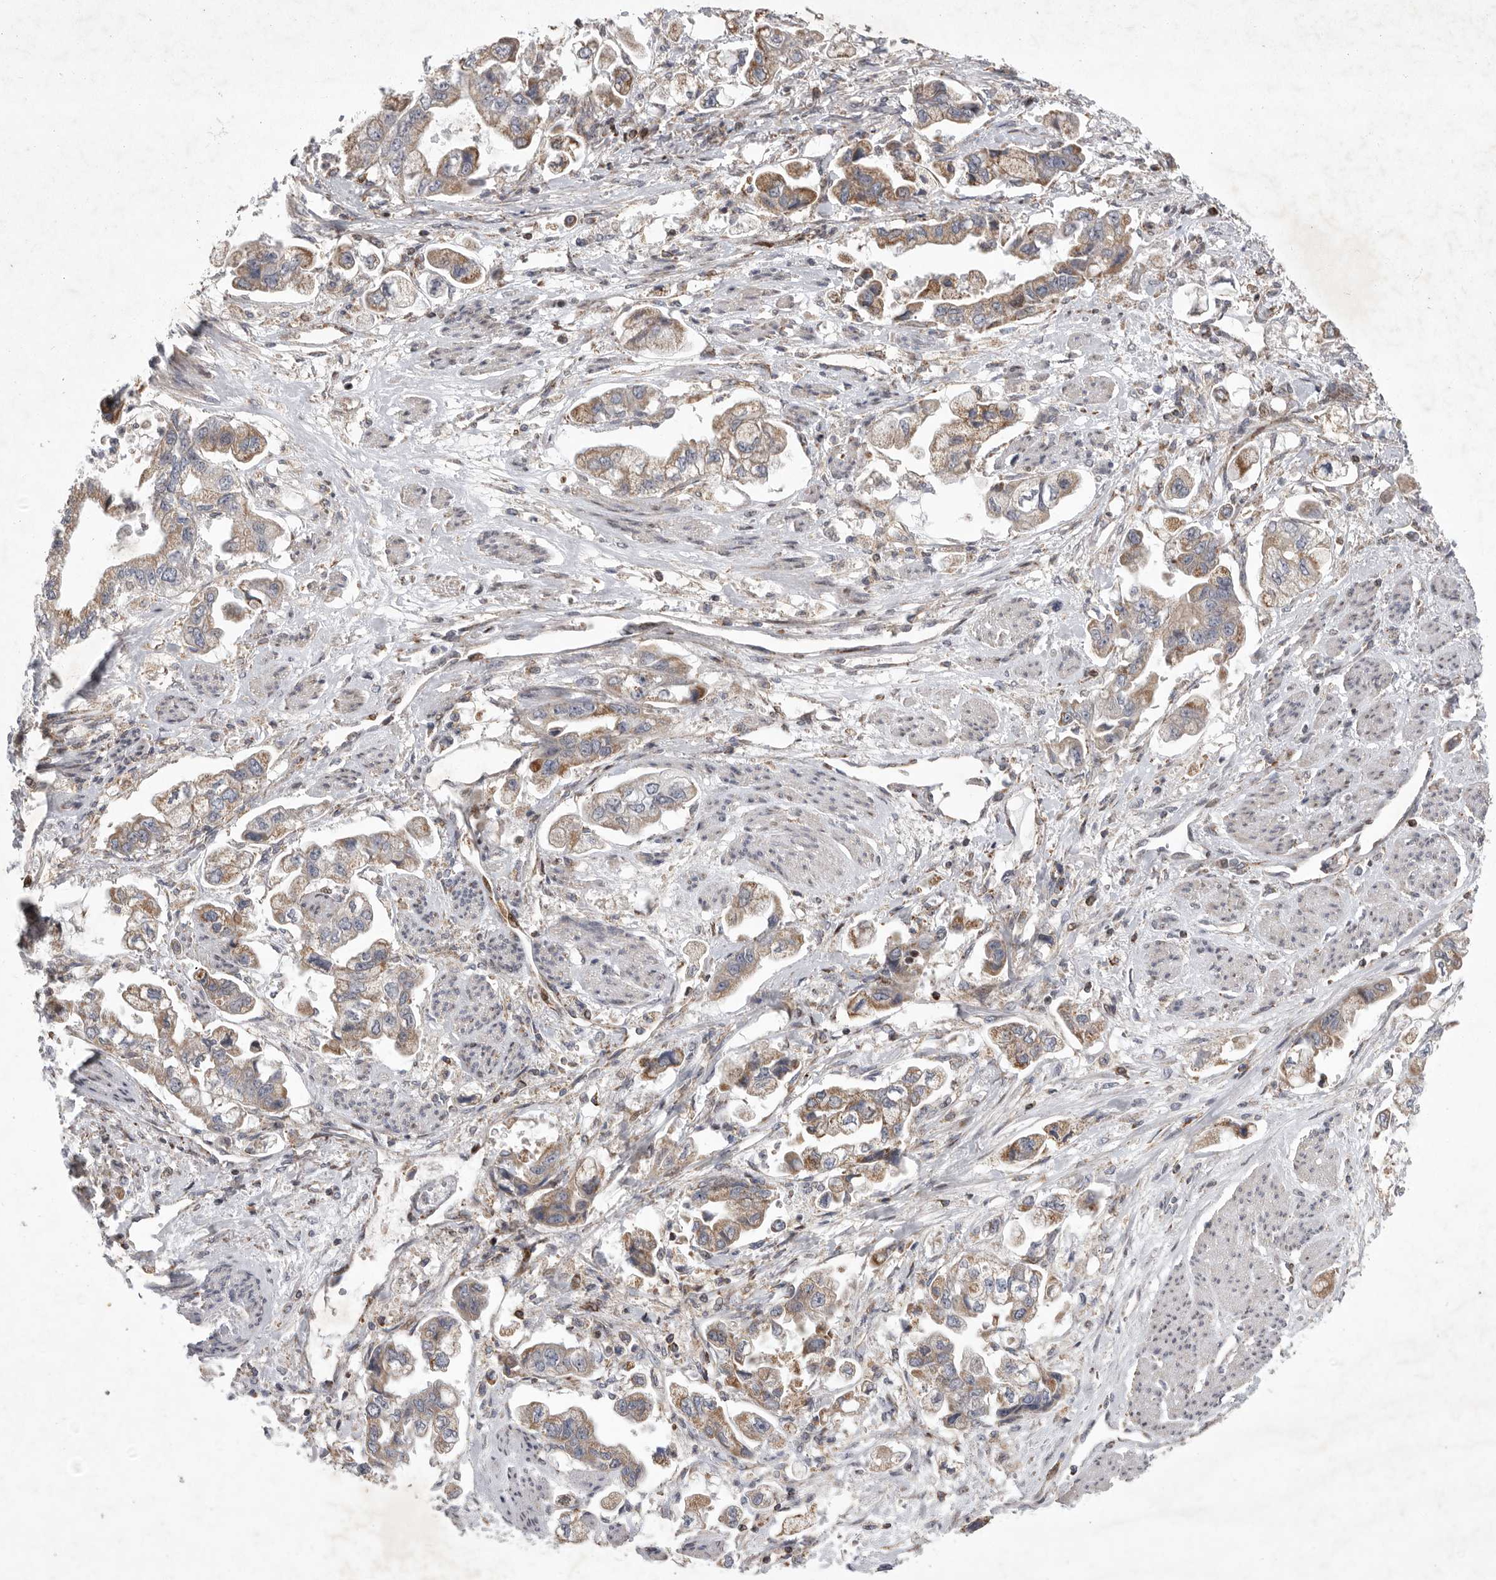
{"staining": {"intensity": "moderate", "quantity": ">75%", "location": "cytoplasmic/membranous"}, "tissue": "stomach cancer", "cell_type": "Tumor cells", "image_type": "cancer", "snomed": [{"axis": "morphology", "description": "Adenocarcinoma, NOS"}, {"axis": "topography", "description": "Stomach"}], "caption": "This photomicrograph shows IHC staining of adenocarcinoma (stomach), with medium moderate cytoplasmic/membranous expression in approximately >75% of tumor cells.", "gene": "MPZL1", "patient": {"sex": "male", "age": 62}}